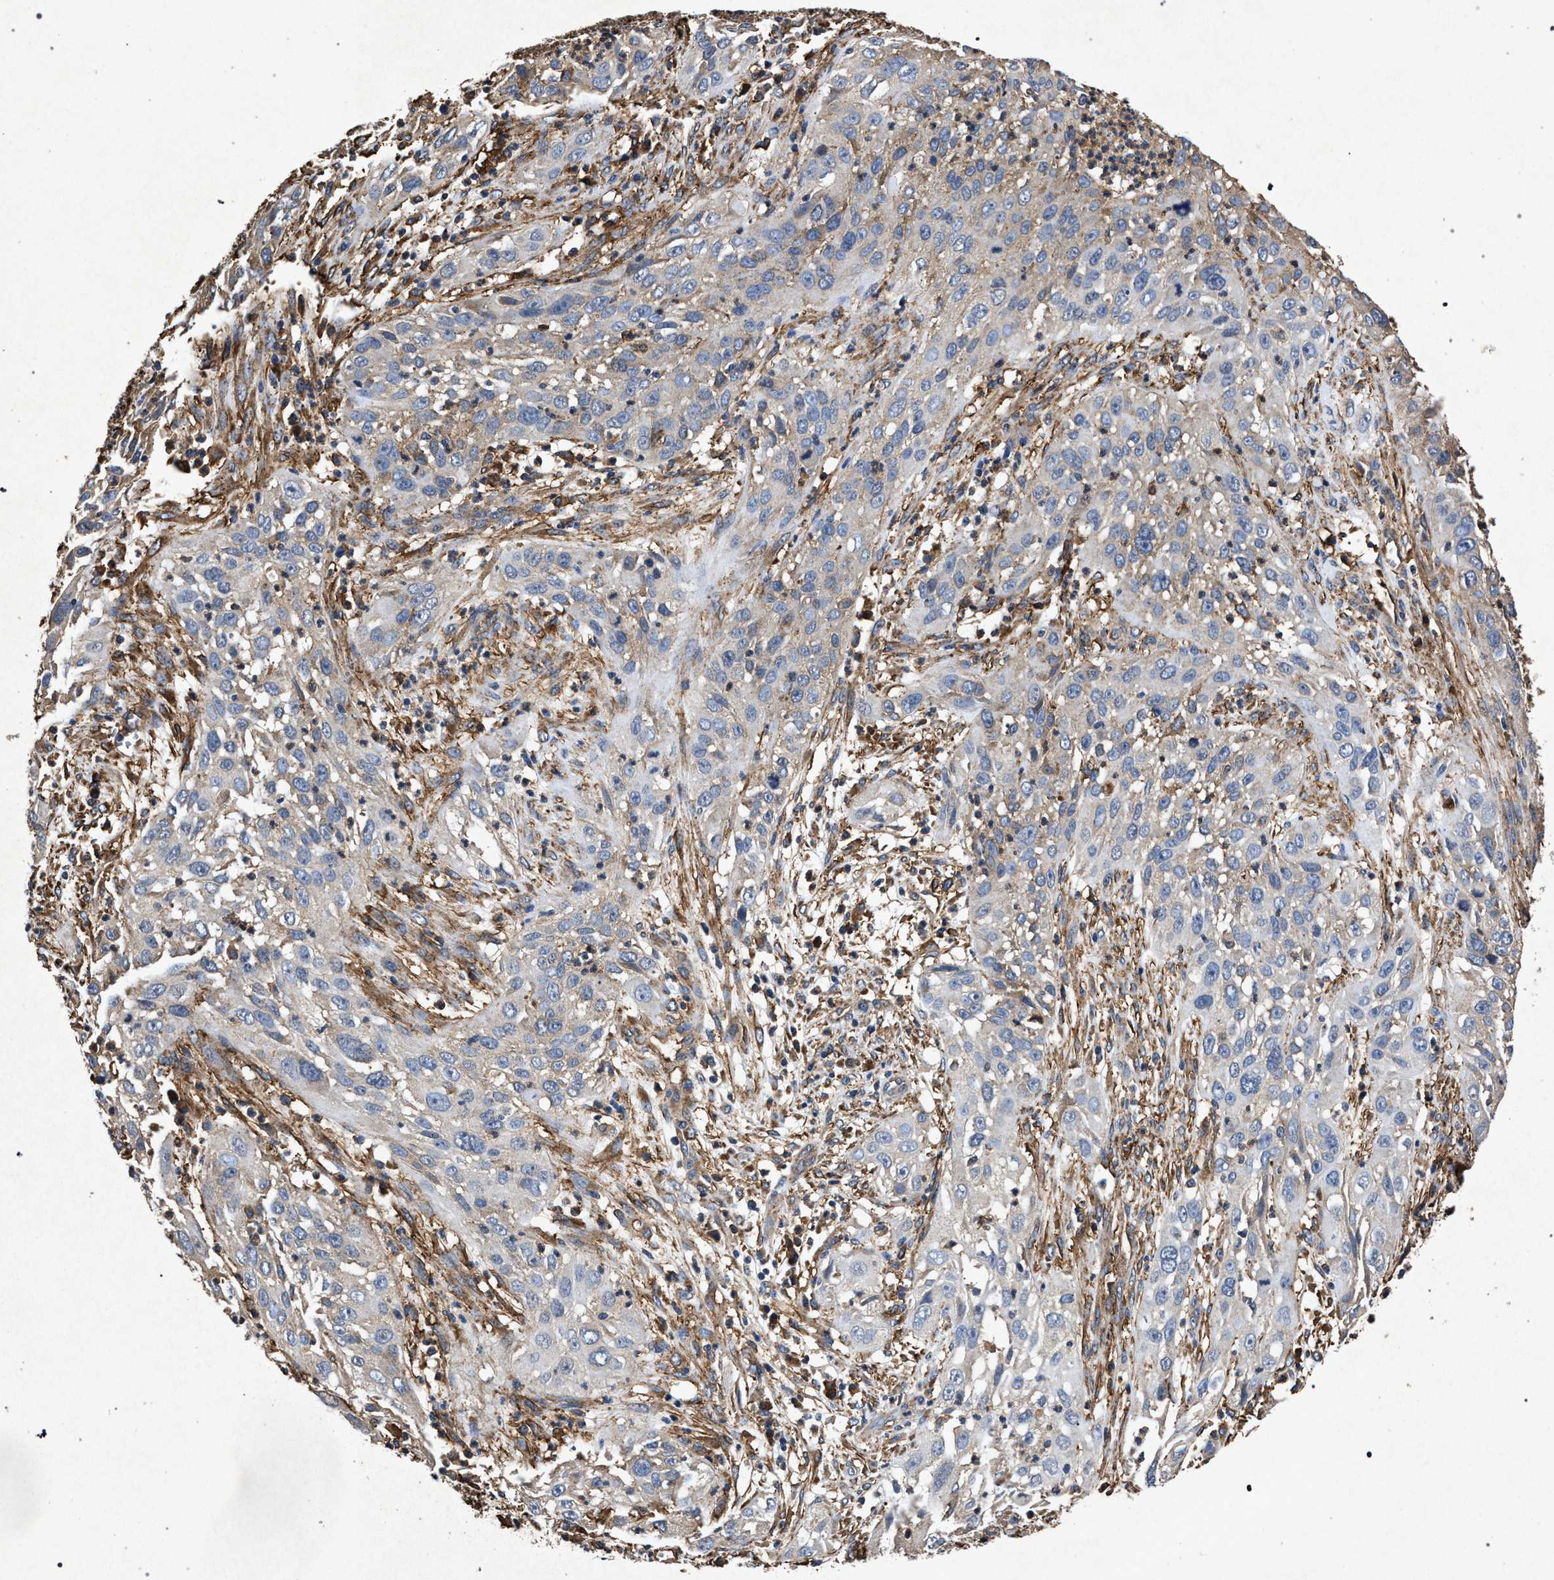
{"staining": {"intensity": "negative", "quantity": "none", "location": "none"}, "tissue": "cervical cancer", "cell_type": "Tumor cells", "image_type": "cancer", "snomed": [{"axis": "morphology", "description": "Squamous cell carcinoma, NOS"}, {"axis": "topography", "description": "Cervix"}], "caption": "Cervical squamous cell carcinoma was stained to show a protein in brown. There is no significant positivity in tumor cells.", "gene": "MARCKS", "patient": {"sex": "female", "age": 32}}